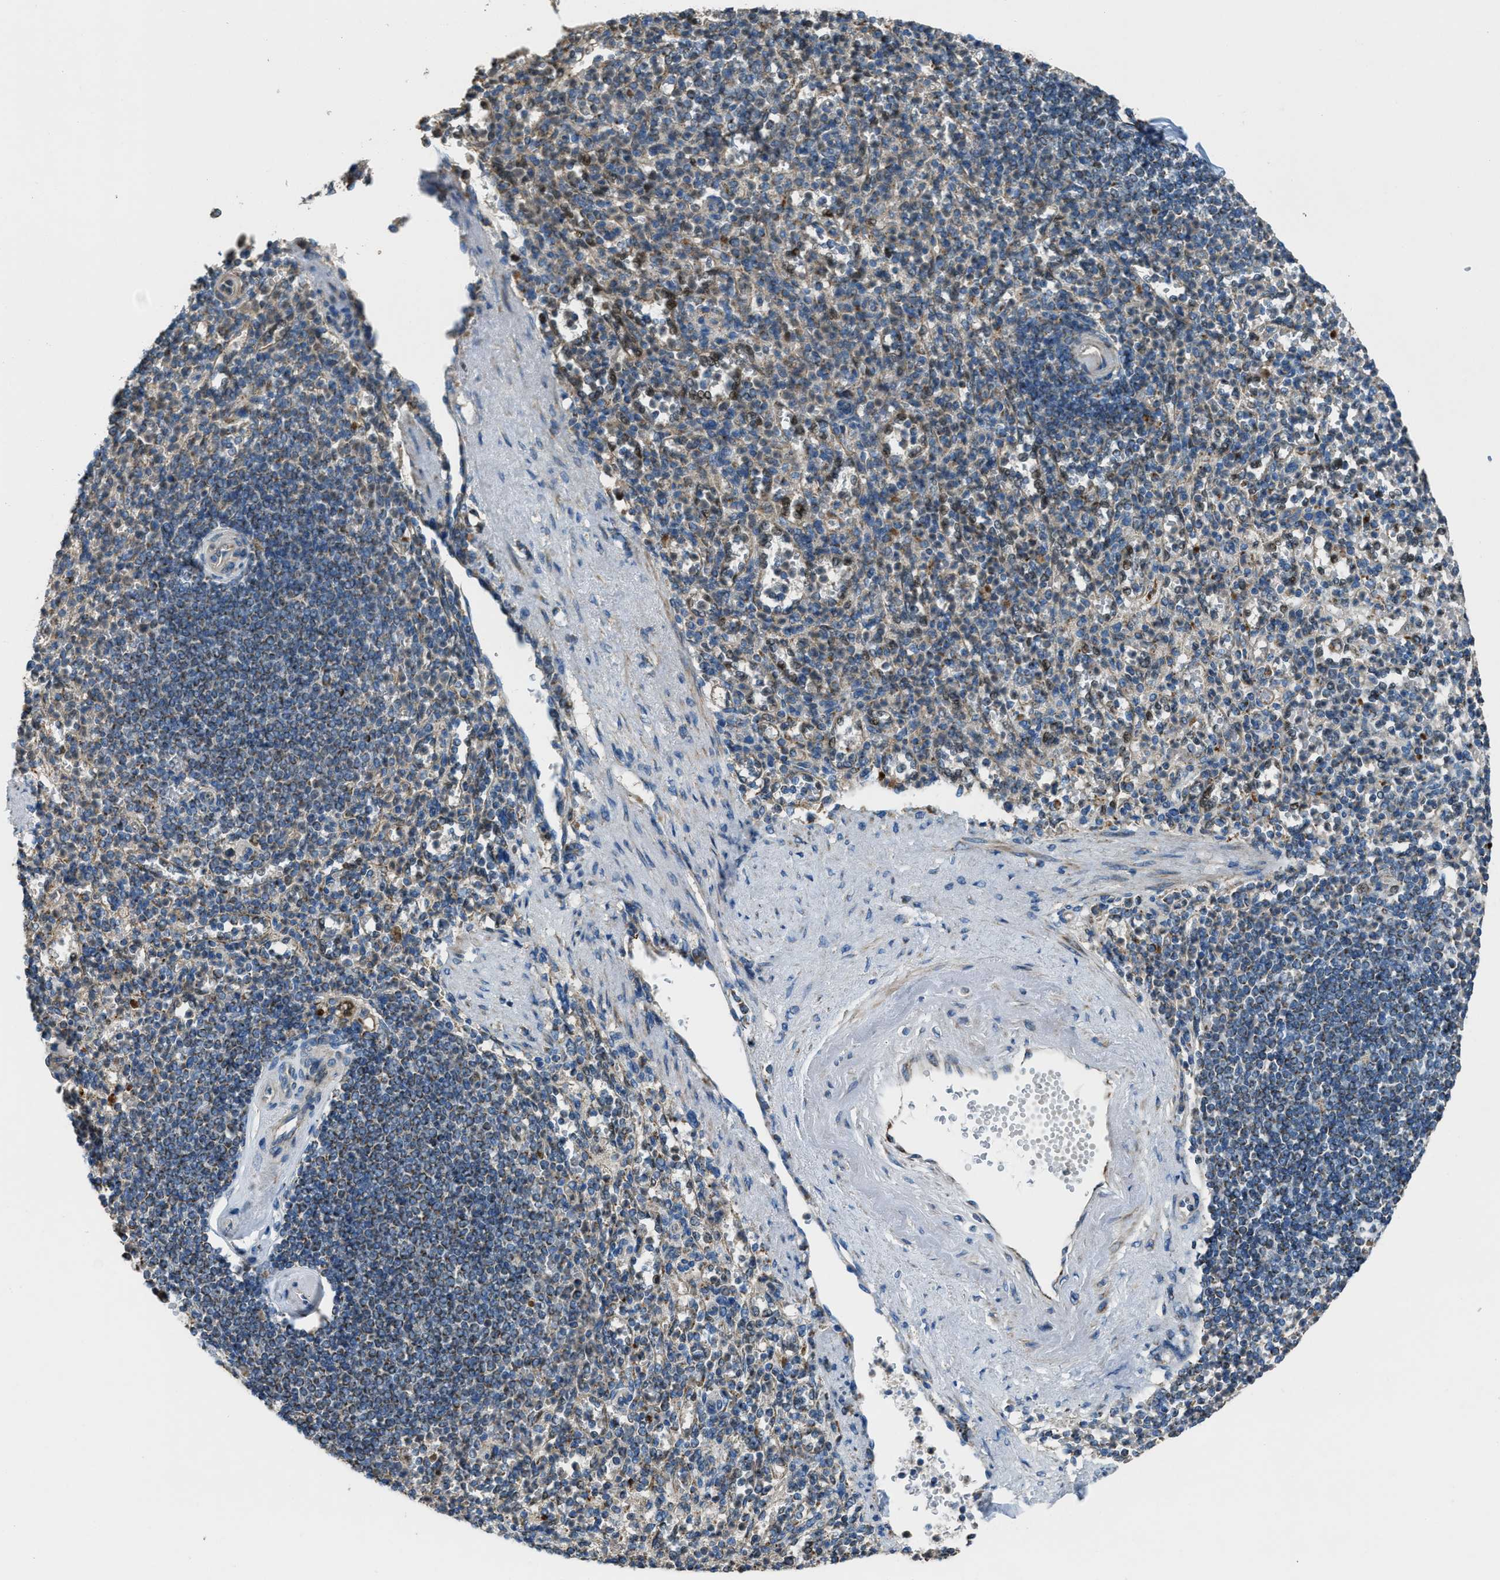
{"staining": {"intensity": "moderate", "quantity": "25%-75%", "location": "cytoplasmic/membranous"}, "tissue": "spleen", "cell_type": "Cells in red pulp", "image_type": "normal", "snomed": [{"axis": "morphology", "description": "Normal tissue, NOS"}, {"axis": "topography", "description": "Spleen"}], "caption": "Protein expression analysis of unremarkable spleen demonstrates moderate cytoplasmic/membranous expression in approximately 25%-75% of cells in red pulp. (Stains: DAB (3,3'-diaminobenzidine) in brown, nuclei in blue, Microscopy: brightfield microscopy at high magnification).", "gene": "SLC25A11", "patient": {"sex": "female", "age": 74}}